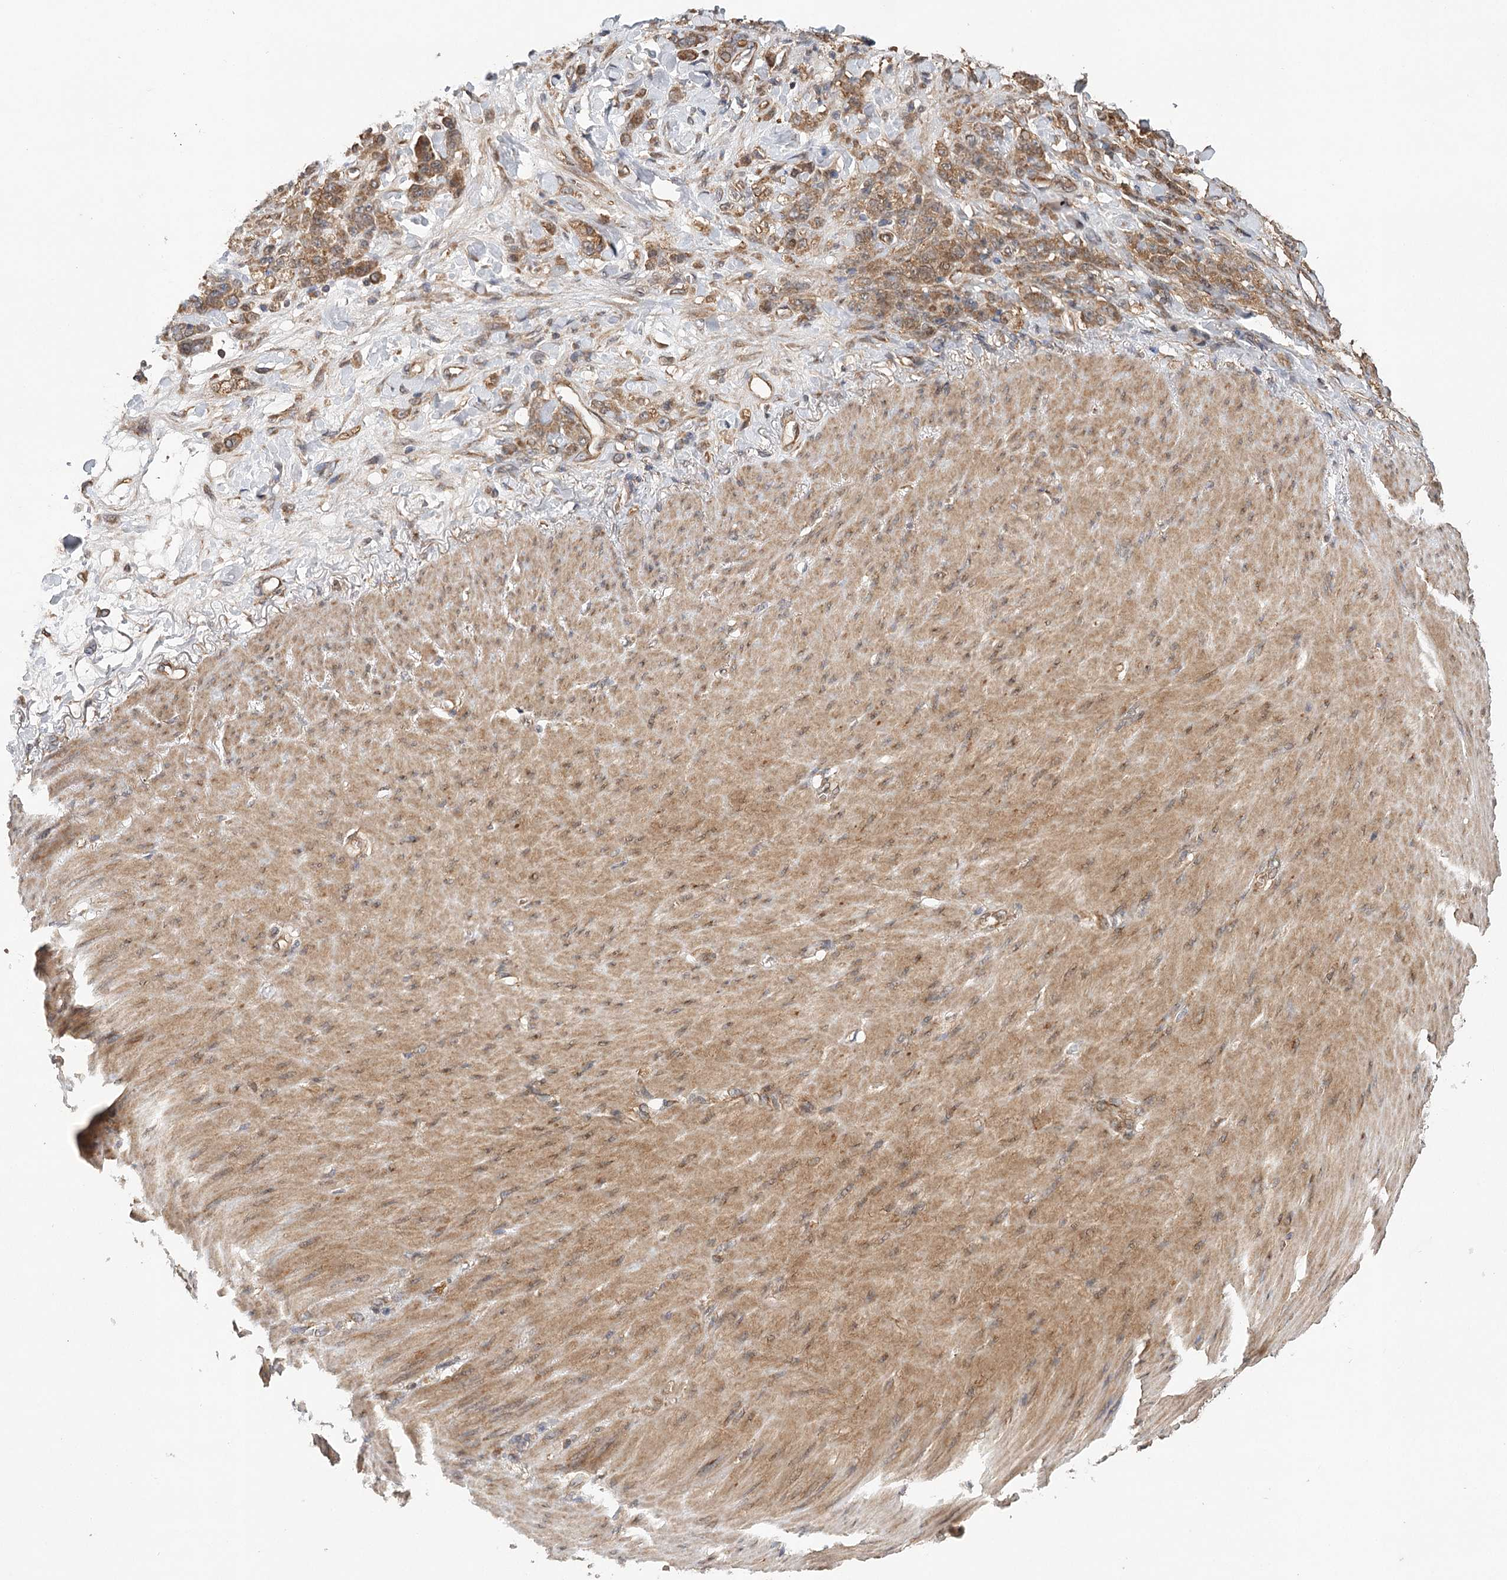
{"staining": {"intensity": "moderate", "quantity": ">75%", "location": "cytoplasmic/membranous"}, "tissue": "stomach cancer", "cell_type": "Tumor cells", "image_type": "cancer", "snomed": [{"axis": "morphology", "description": "Normal tissue, NOS"}, {"axis": "morphology", "description": "Adenocarcinoma, NOS"}, {"axis": "topography", "description": "Stomach"}], "caption": "Stomach cancer stained with a protein marker shows moderate staining in tumor cells.", "gene": "LSS", "patient": {"sex": "male", "age": 82}}